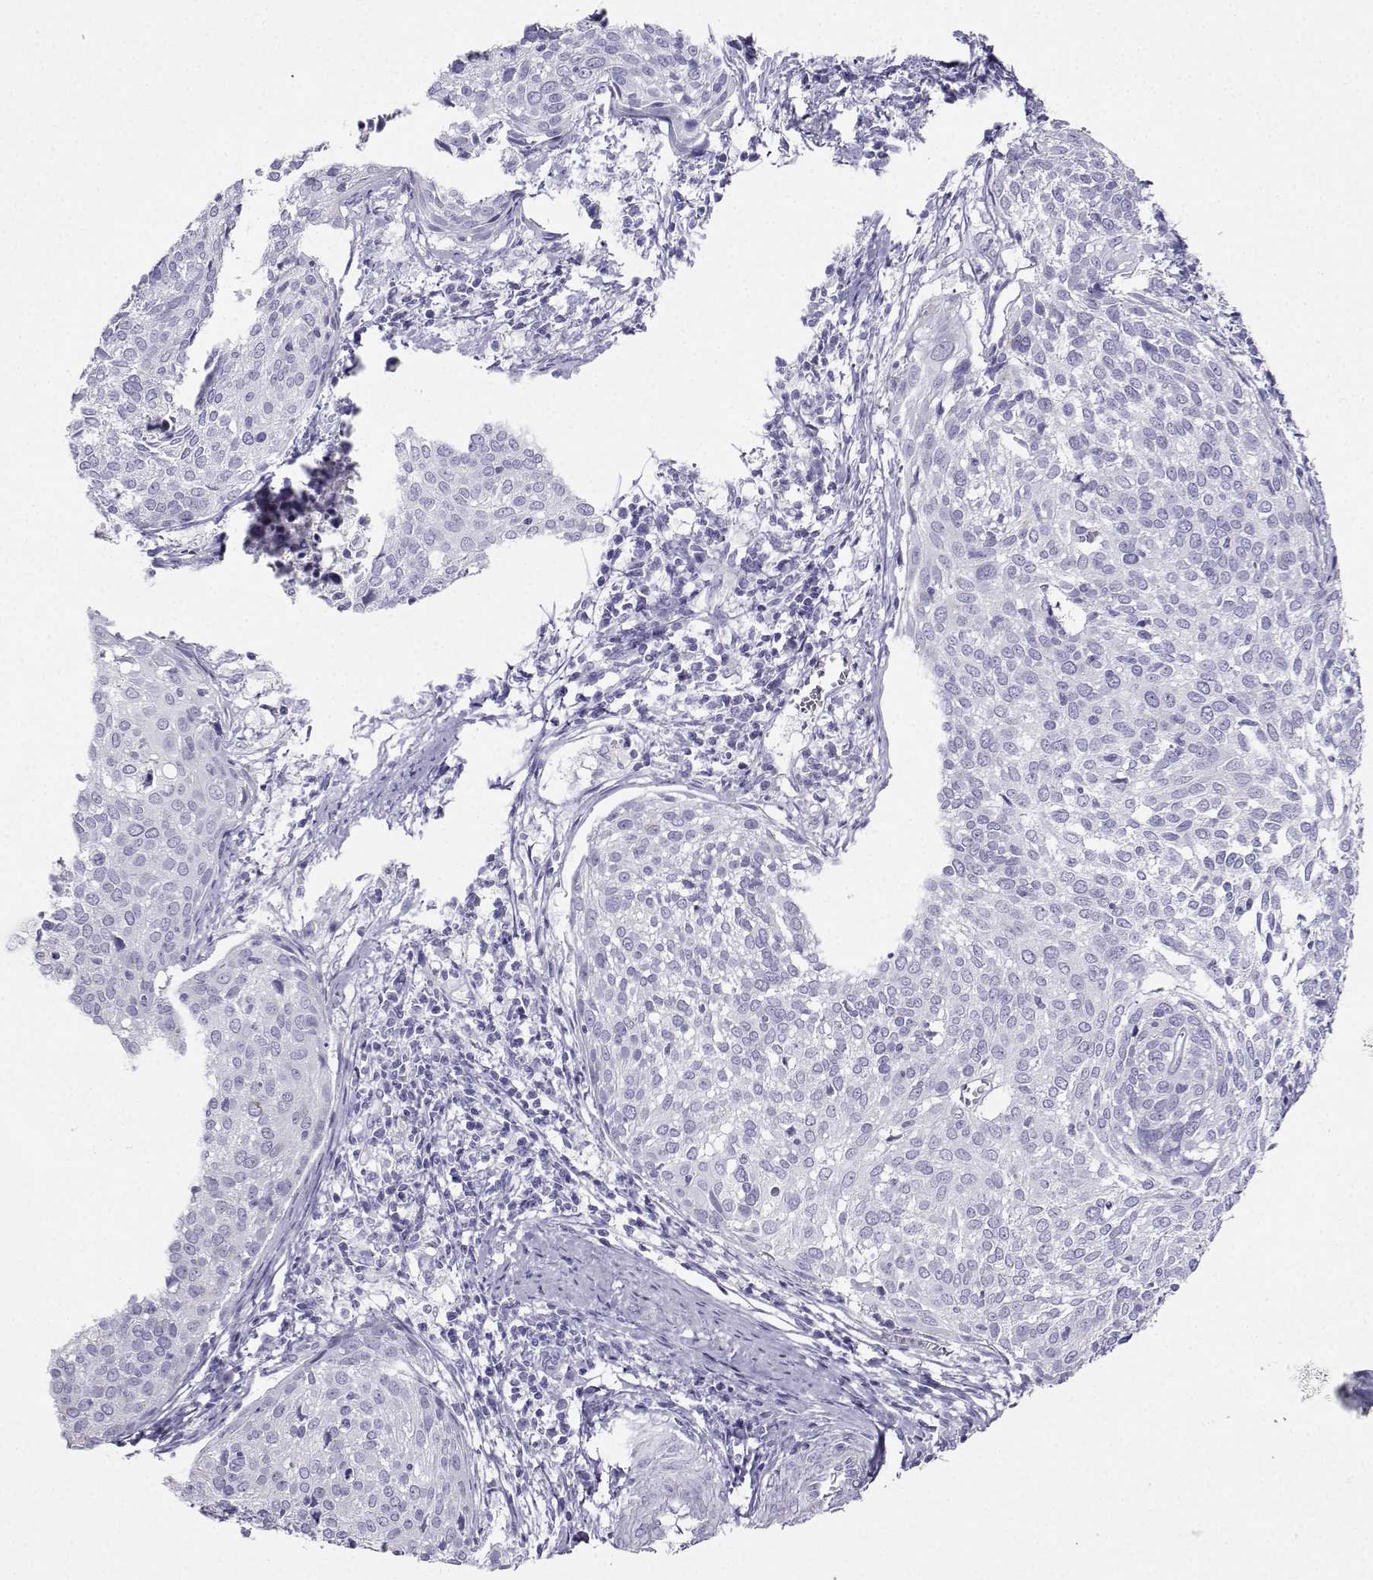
{"staining": {"intensity": "negative", "quantity": "none", "location": "none"}, "tissue": "cervical cancer", "cell_type": "Tumor cells", "image_type": "cancer", "snomed": [{"axis": "morphology", "description": "Squamous cell carcinoma, NOS"}, {"axis": "topography", "description": "Cervix"}], "caption": "This micrograph is of cervical cancer stained with immunohistochemistry (IHC) to label a protein in brown with the nuclei are counter-stained blue. There is no staining in tumor cells. (IHC, brightfield microscopy, high magnification).", "gene": "CD109", "patient": {"sex": "female", "age": 39}}